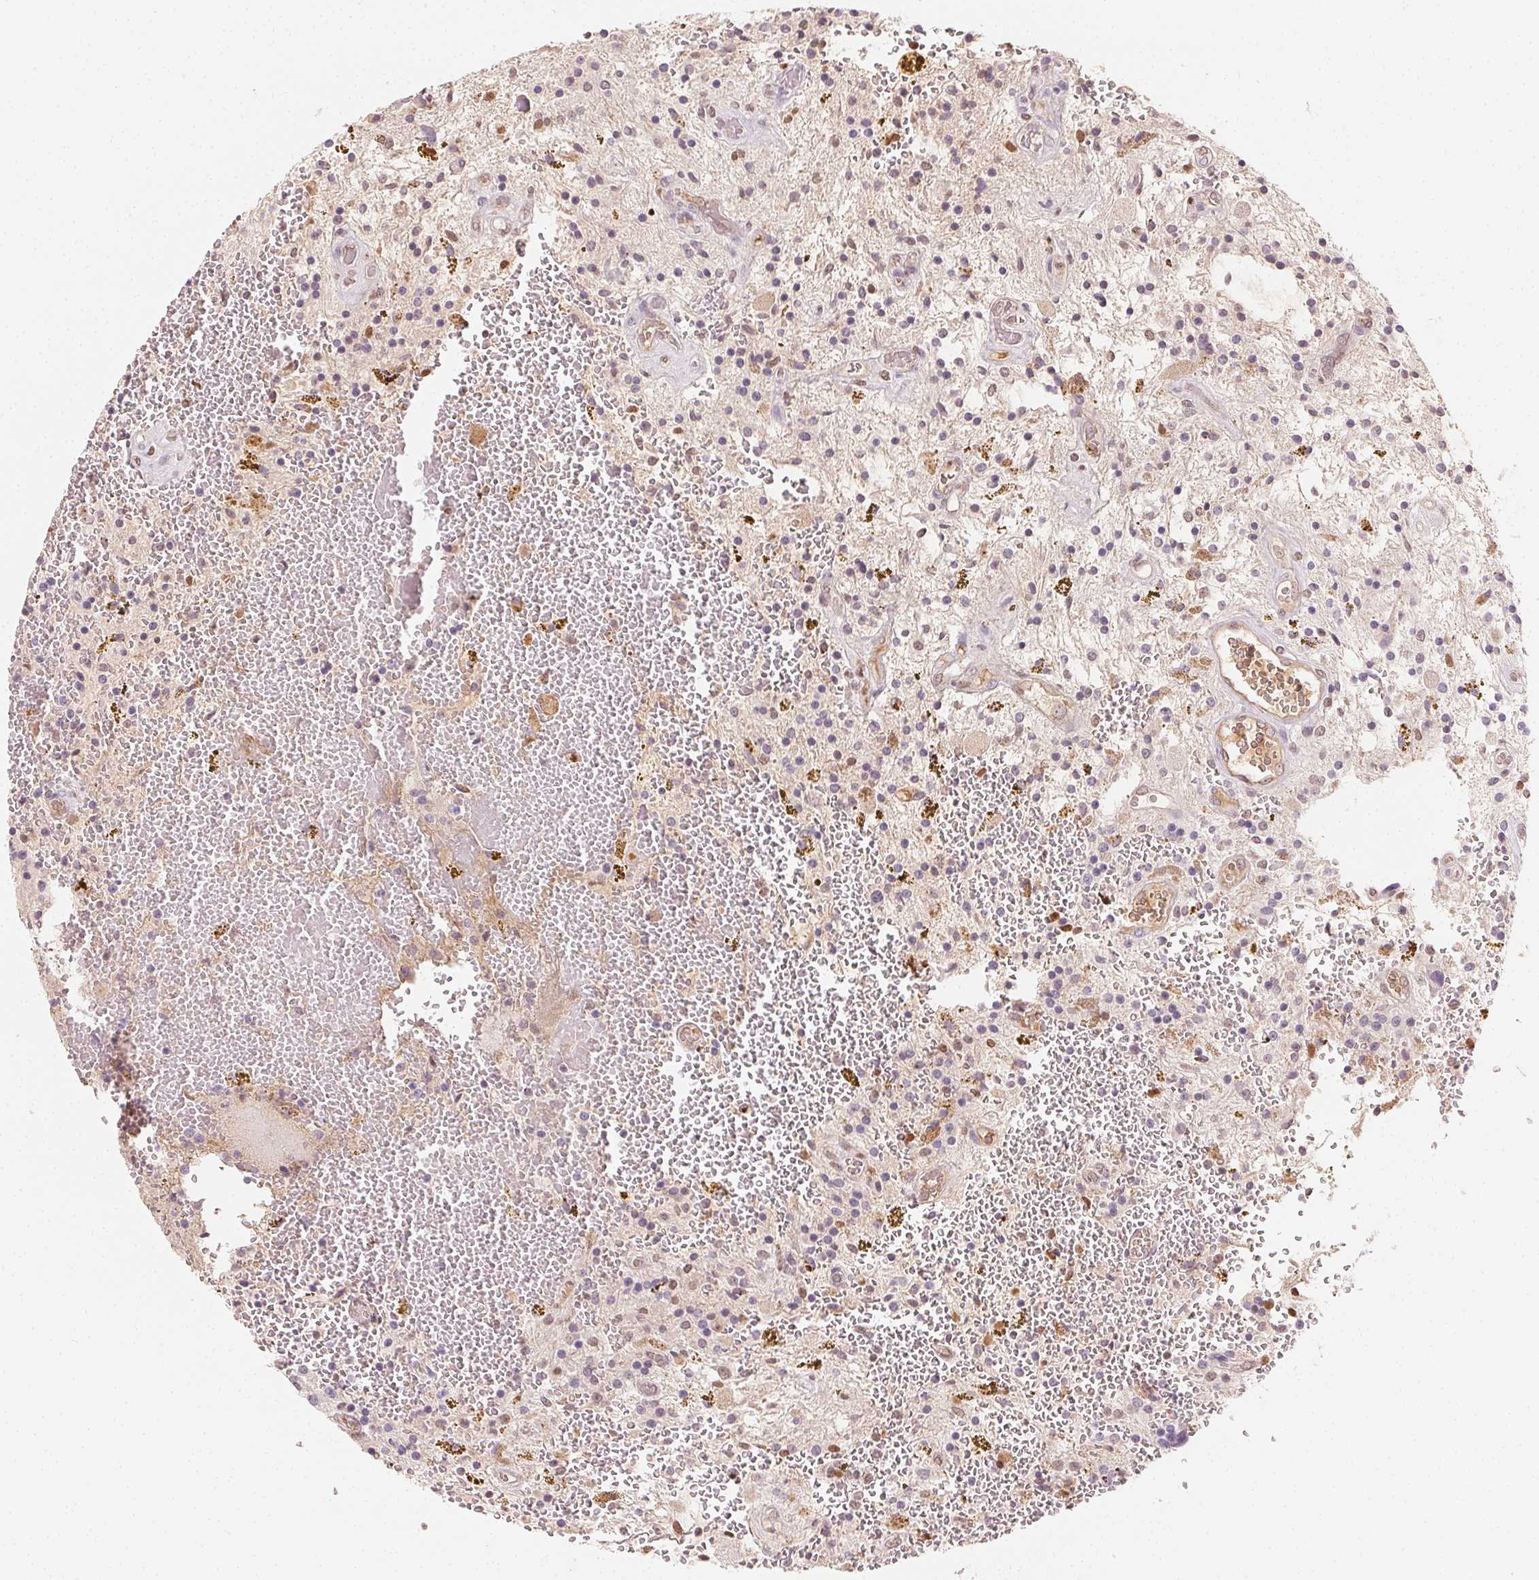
{"staining": {"intensity": "negative", "quantity": "none", "location": "none"}, "tissue": "glioma", "cell_type": "Tumor cells", "image_type": "cancer", "snomed": [{"axis": "morphology", "description": "Glioma, malignant, Low grade"}, {"axis": "topography", "description": "Cerebellum"}], "caption": "Tumor cells are negative for brown protein staining in glioma. The staining is performed using DAB (3,3'-diaminobenzidine) brown chromogen with nuclei counter-stained in using hematoxylin.", "gene": "AFM", "patient": {"sex": "female", "age": 14}}